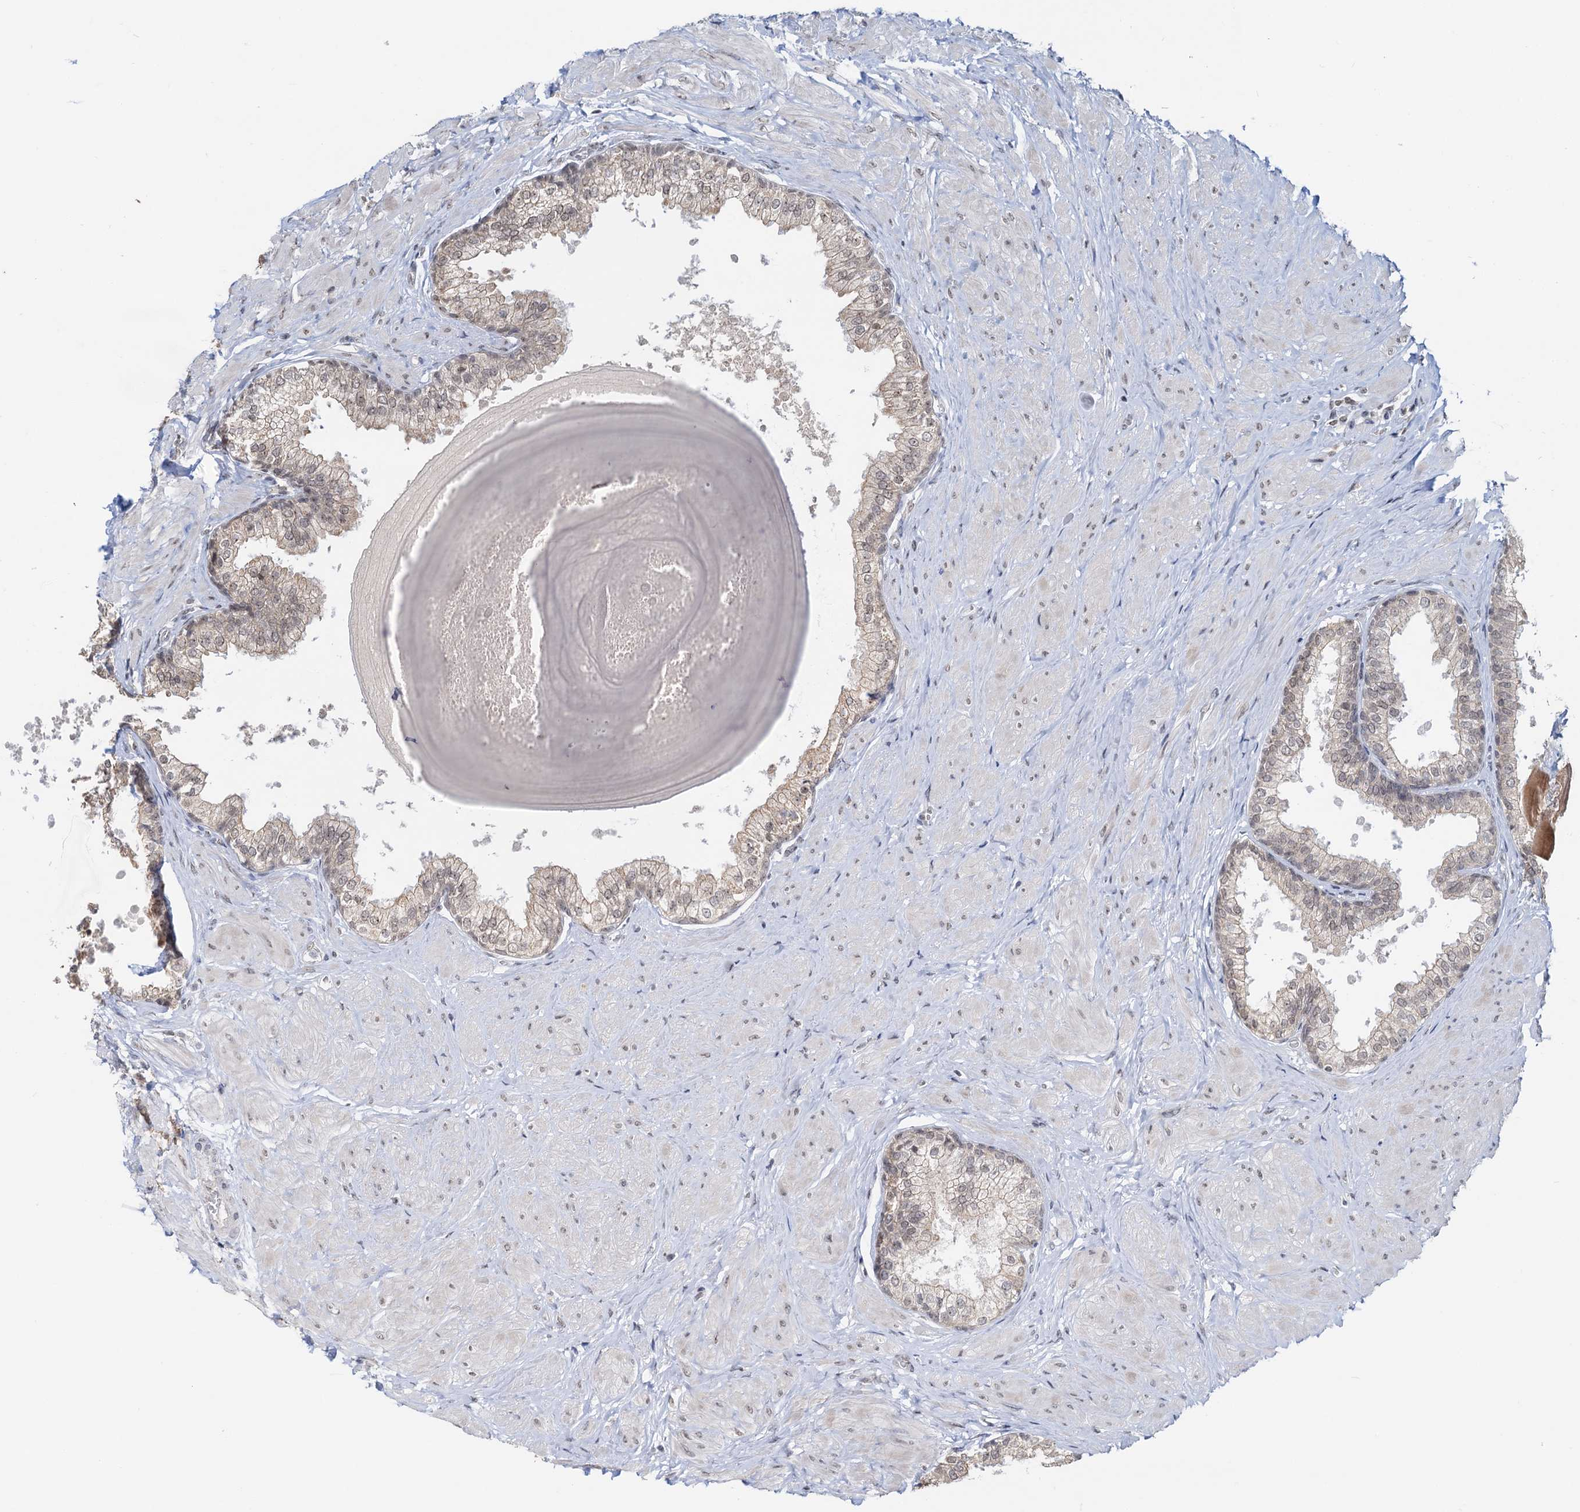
{"staining": {"intensity": "moderate", "quantity": ">75%", "location": "cytoplasmic/membranous,nuclear"}, "tissue": "prostate", "cell_type": "Glandular cells", "image_type": "normal", "snomed": [{"axis": "morphology", "description": "Normal tissue, NOS"}, {"axis": "topography", "description": "Prostate"}], "caption": "A high-resolution histopathology image shows immunohistochemistry (IHC) staining of benign prostate, which demonstrates moderate cytoplasmic/membranous,nuclear expression in about >75% of glandular cells.", "gene": "NAT10", "patient": {"sex": "male", "age": 48}}